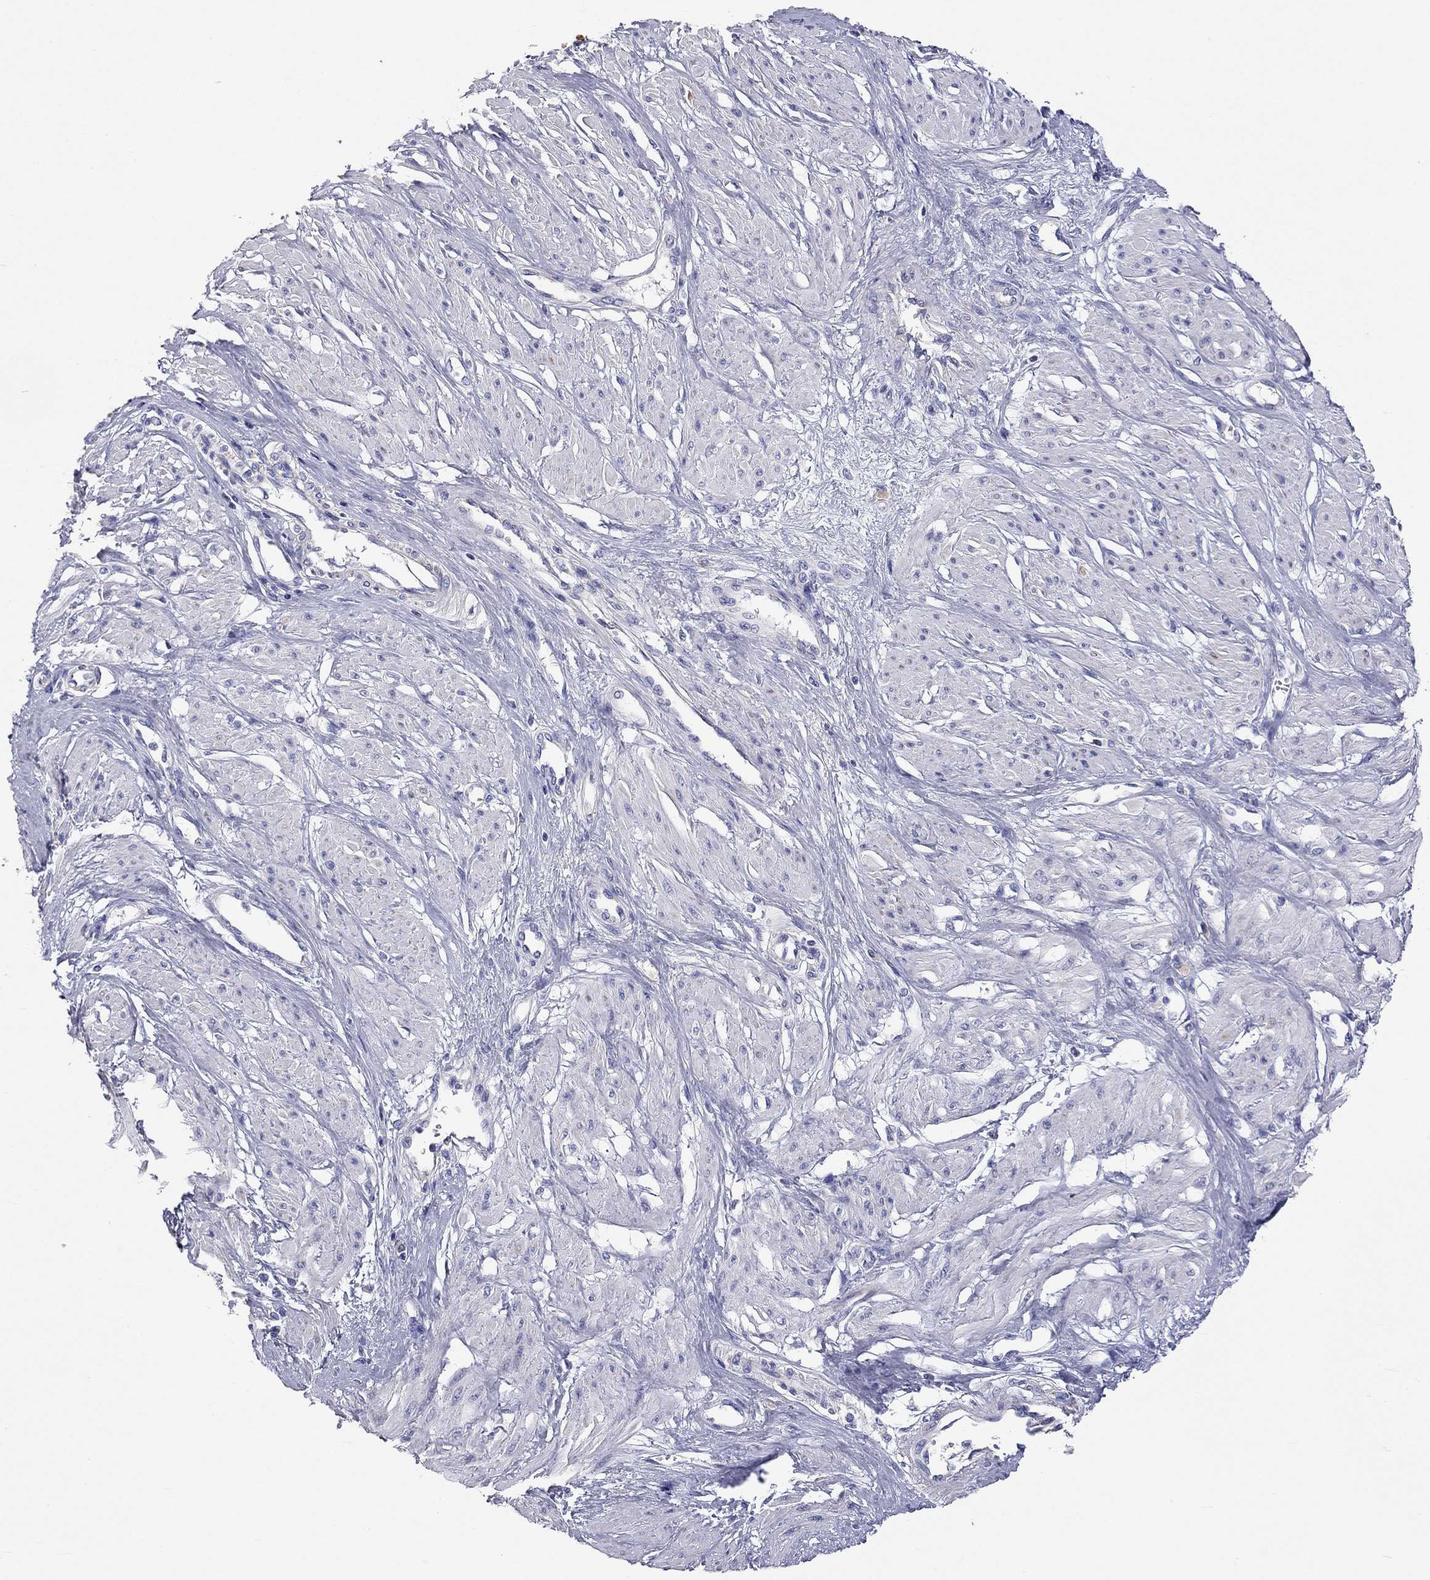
{"staining": {"intensity": "negative", "quantity": "none", "location": "none"}, "tissue": "smooth muscle", "cell_type": "Smooth muscle cells", "image_type": "normal", "snomed": [{"axis": "morphology", "description": "Normal tissue, NOS"}, {"axis": "topography", "description": "Smooth muscle"}, {"axis": "topography", "description": "Uterus"}], "caption": "IHC of normal human smooth muscle reveals no expression in smooth muscle cells. The staining was performed using DAB (3,3'-diaminobenzidine) to visualize the protein expression in brown, while the nuclei were stained in blue with hematoxylin (Magnification: 20x).", "gene": "RCAN1", "patient": {"sex": "female", "age": 39}}